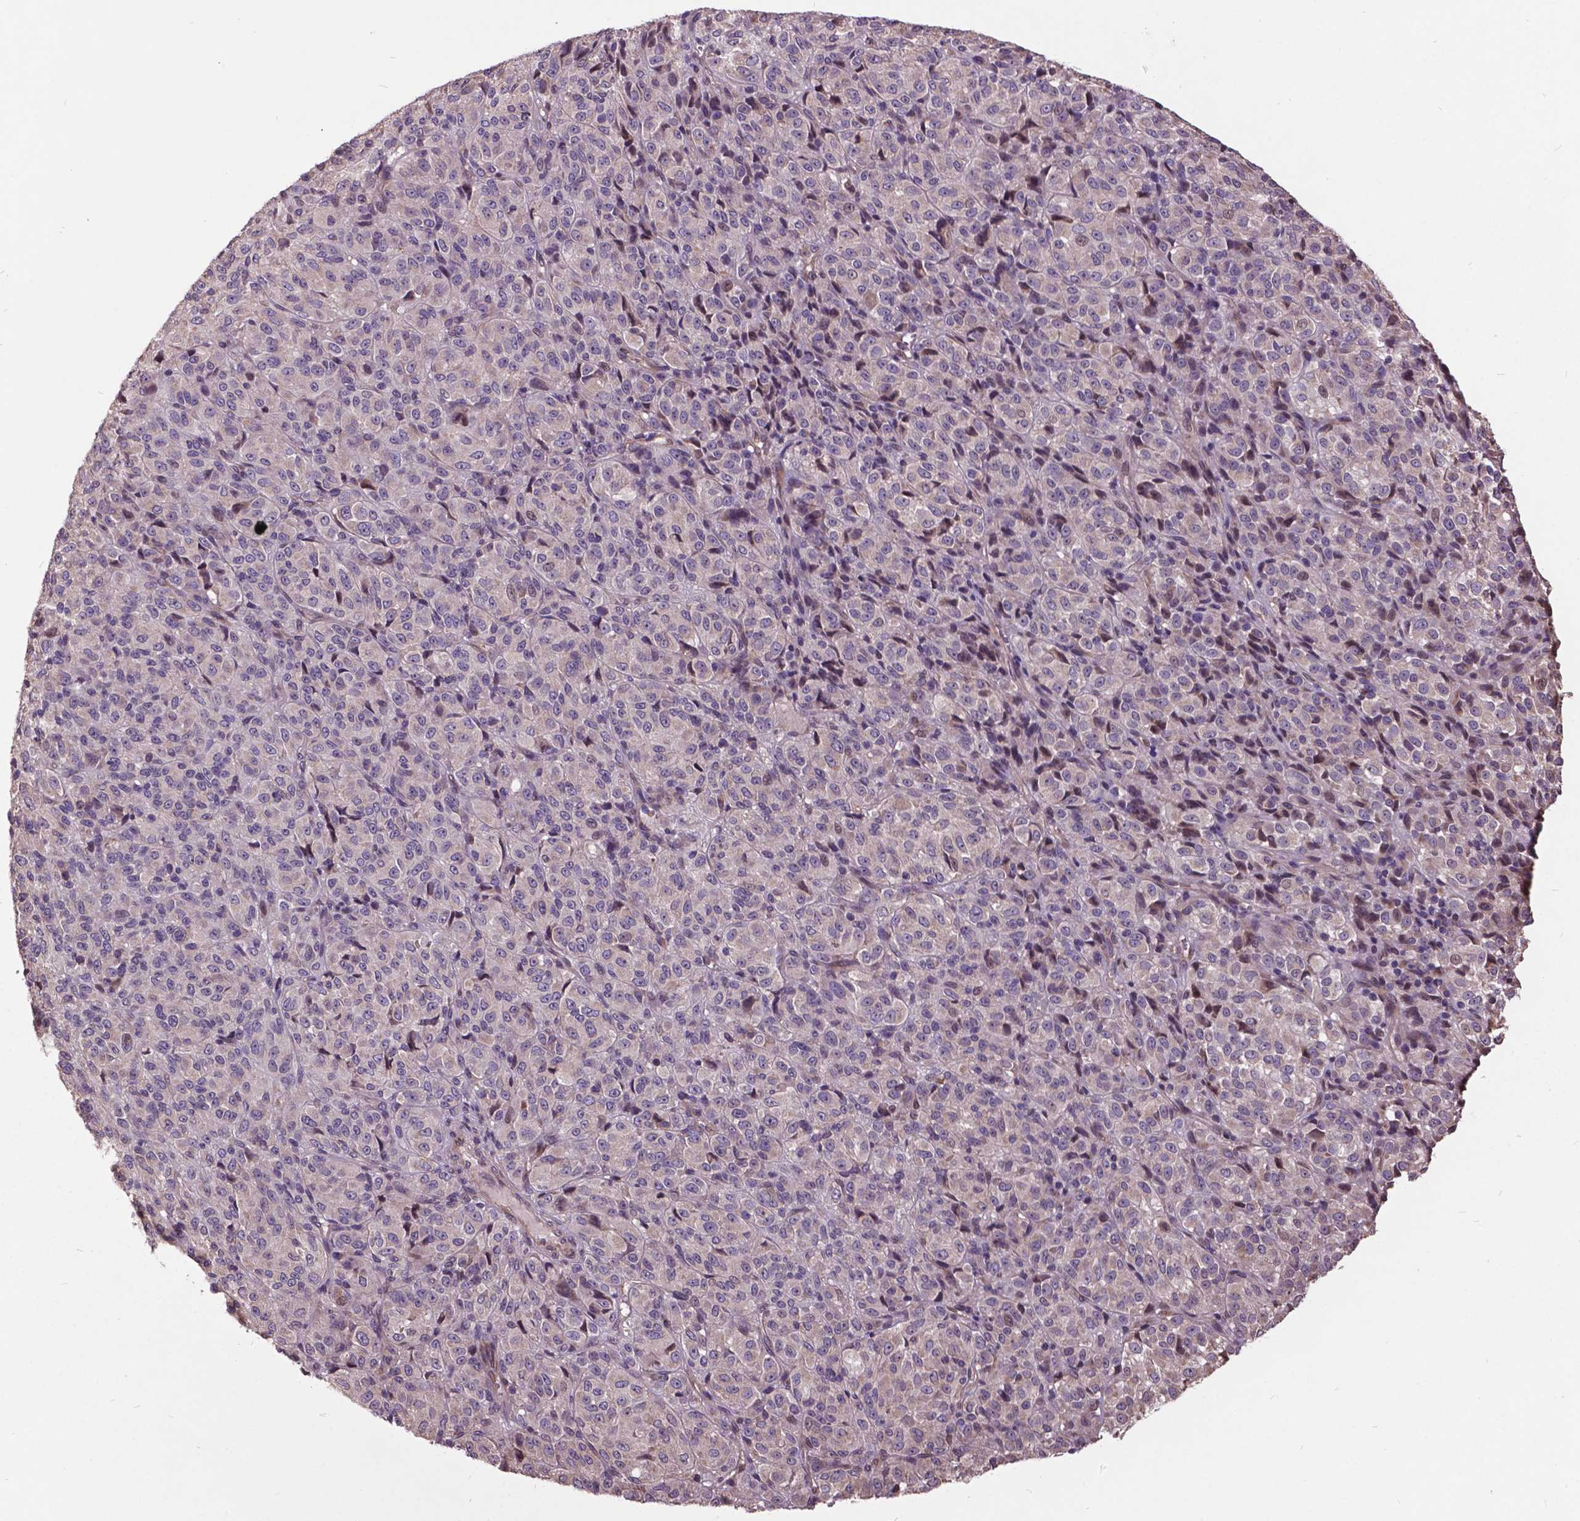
{"staining": {"intensity": "negative", "quantity": "none", "location": "none"}, "tissue": "melanoma", "cell_type": "Tumor cells", "image_type": "cancer", "snomed": [{"axis": "morphology", "description": "Malignant melanoma, Metastatic site"}, {"axis": "topography", "description": "Brain"}], "caption": "A high-resolution image shows immunohistochemistry (IHC) staining of malignant melanoma (metastatic site), which shows no significant positivity in tumor cells. (Stains: DAB immunohistochemistry (IHC) with hematoxylin counter stain, Microscopy: brightfield microscopy at high magnification).", "gene": "AP1S3", "patient": {"sex": "female", "age": 56}}